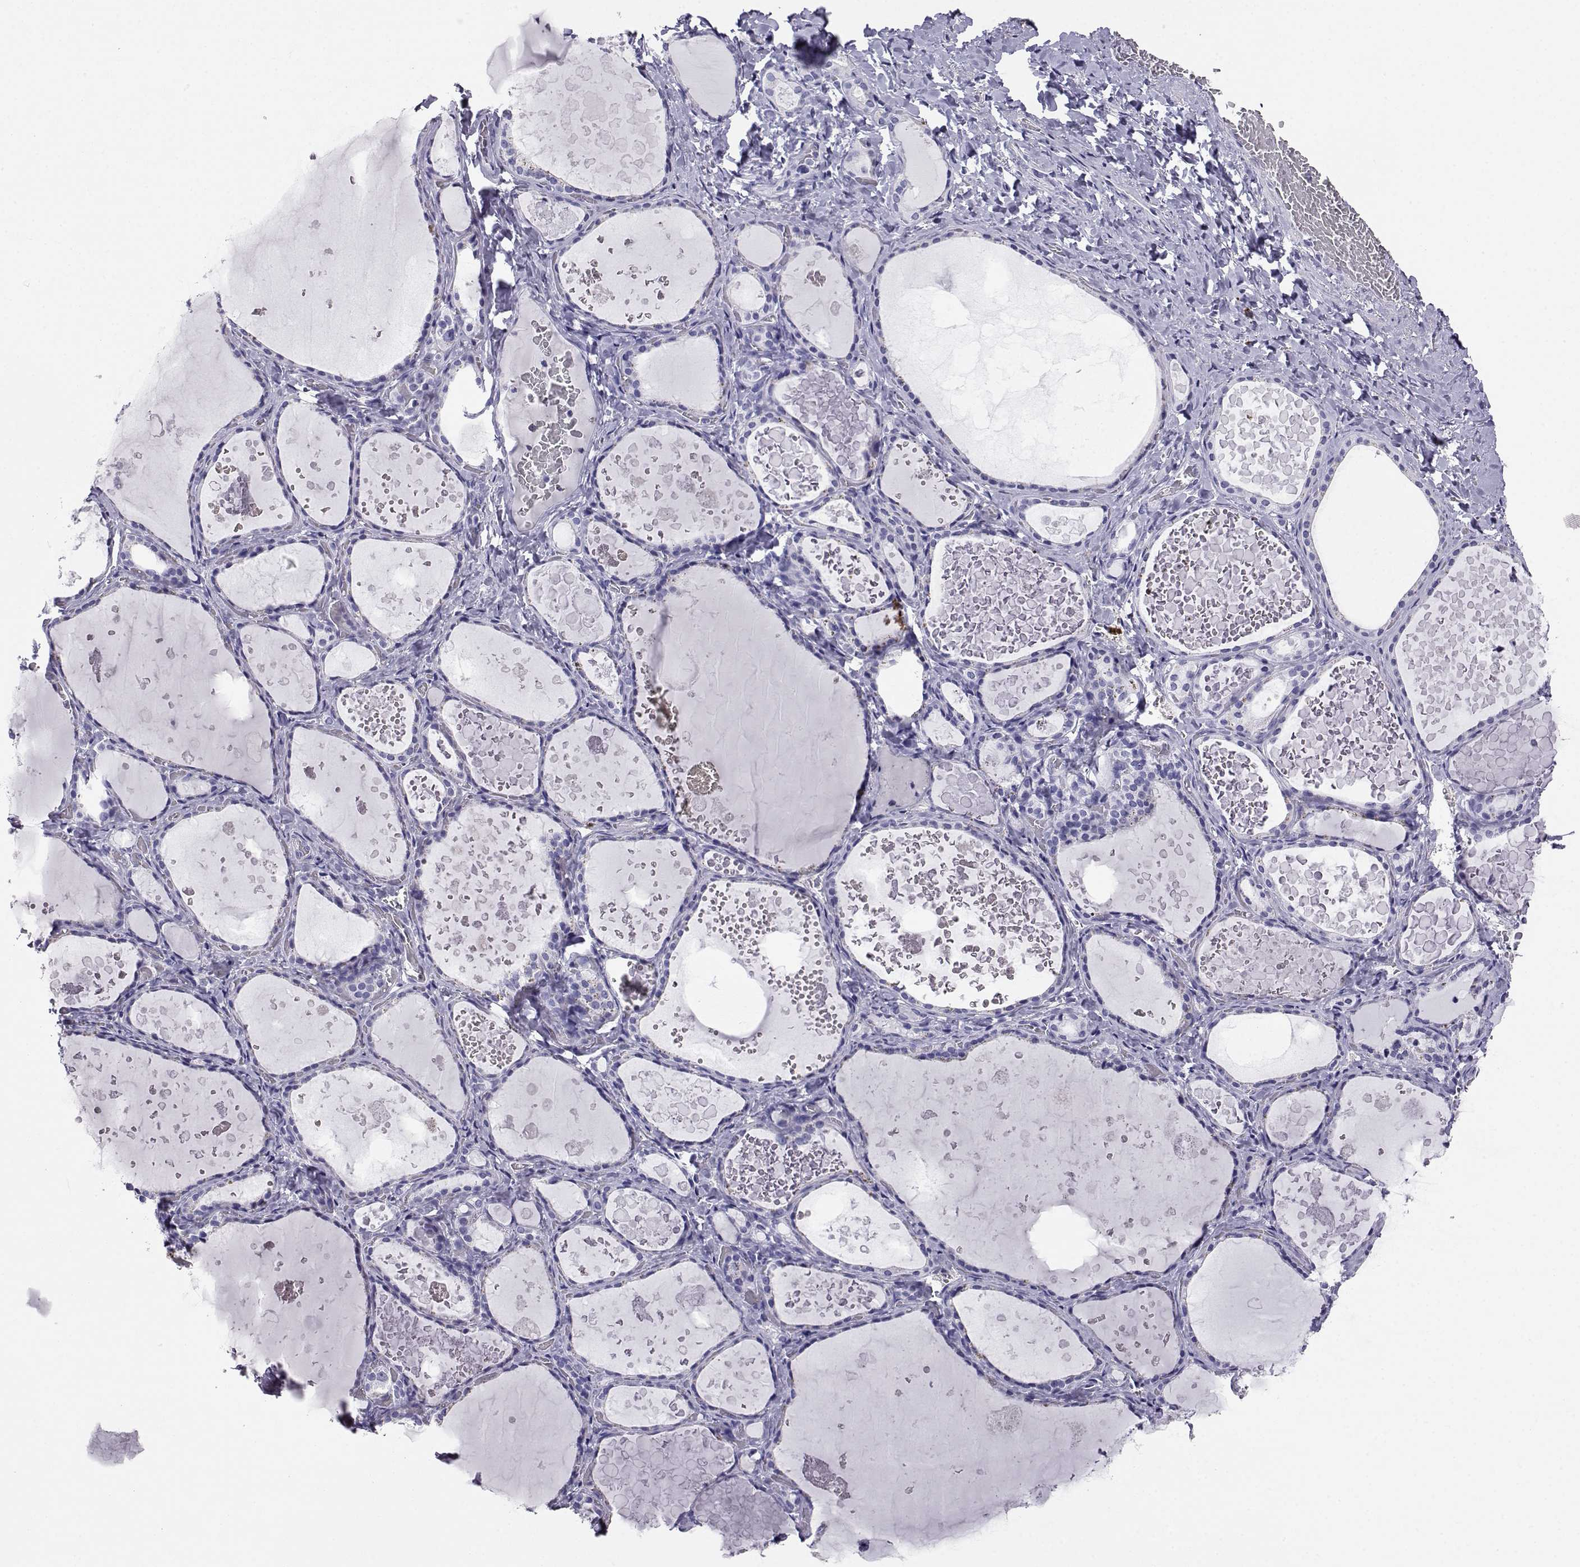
{"staining": {"intensity": "negative", "quantity": "none", "location": "none"}, "tissue": "thyroid gland", "cell_type": "Glandular cells", "image_type": "normal", "snomed": [{"axis": "morphology", "description": "Normal tissue, NOS"}, {"axis": "topography", "description": "Thyroid gland"}], "caption": "Glandular cells are negative for brown protein staining in benign thyroid gland. (Stains: DAB immunohistochemistry with hematoxylin counter stain, Microscopy: brightfield microscopy at high magnification).", "gene": "AKR1B1", "patient": {"sex": "female", "age": 56}}